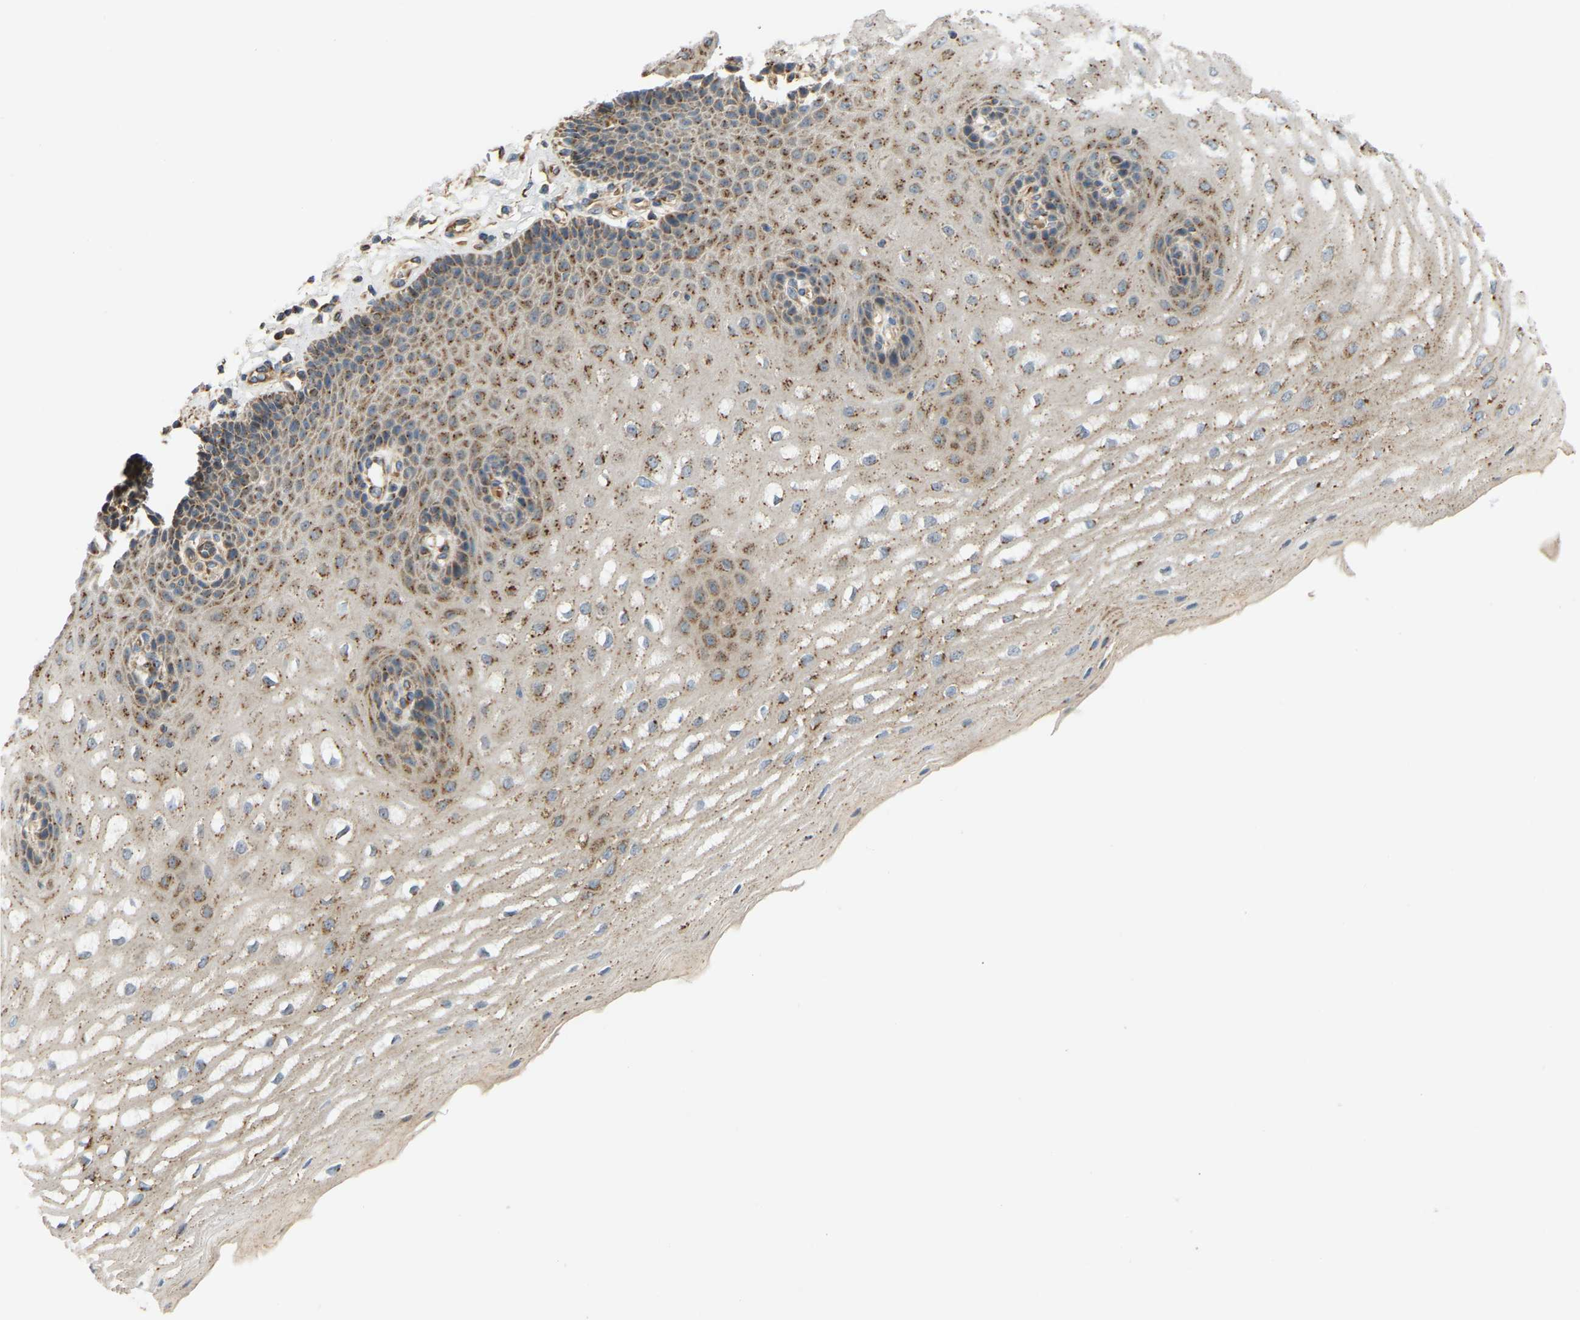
{"staining": {"intensity": "moderate", "quantity": ">75%", "location": "cytoplasmic/membranous"}, "tissue": "esophagus", "cell_type": "Squamous epithelial cells", "image_type": "normal", "snomed": [{"axis": "morphology", "description": "Normal tissue, NOS"}, {"axis": "topography", "description": "Esophagus"}], "caption": "Human esophagus stained for a protein (brown) demonstrates moderate cytoplasmic/membranous positive staining in about >75% of squamous epithelial cells.", "gene": "YIPF2", "patient": {"sex": "male", "age": 54}}